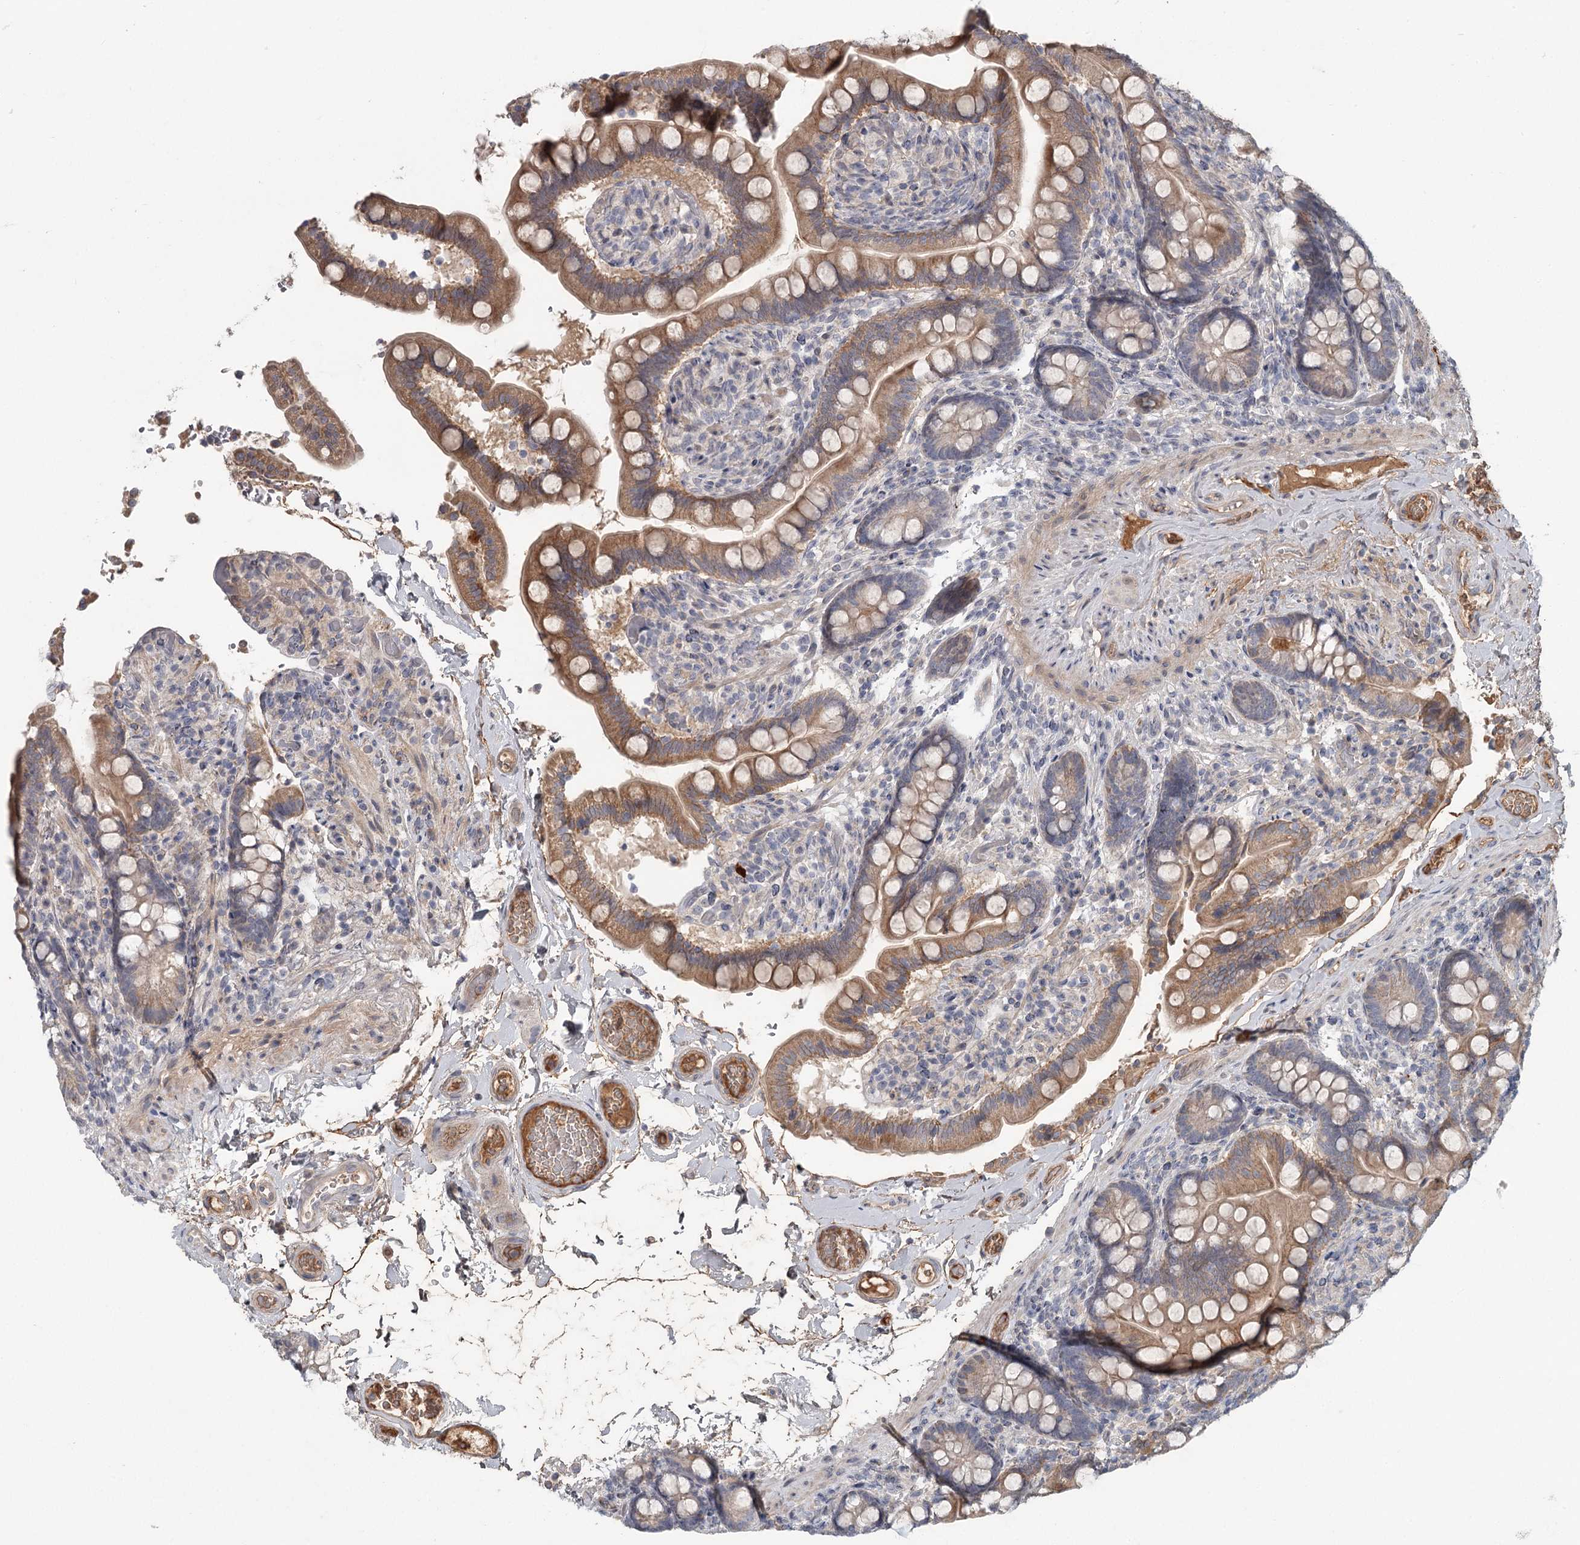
{"staining": {"intensity": "moderate", "quantity": ">75%", "location": "cytoplasmic/membranous"}, "tissue": "small intestine", "cell_type": "Glandular cells", "image_type": "normal", "snomed": [{"axis": "morphology", "description": "Normal tissue, NOS"}, {"axis": "topography", "description": "Small intestine"}], "caption": "Immunohistochemistry (DAB (3,3'-diaminobenzidine)) staining of benign human small intestine displays moderate cytoplasmic/membranous protein expression in approximately >75% of glandular cells. The protein of interest is shown in brown color, while the nuclei are stained blue.", "gene": "DHRS9", "patient": {"sex": "female", "age": 64}}